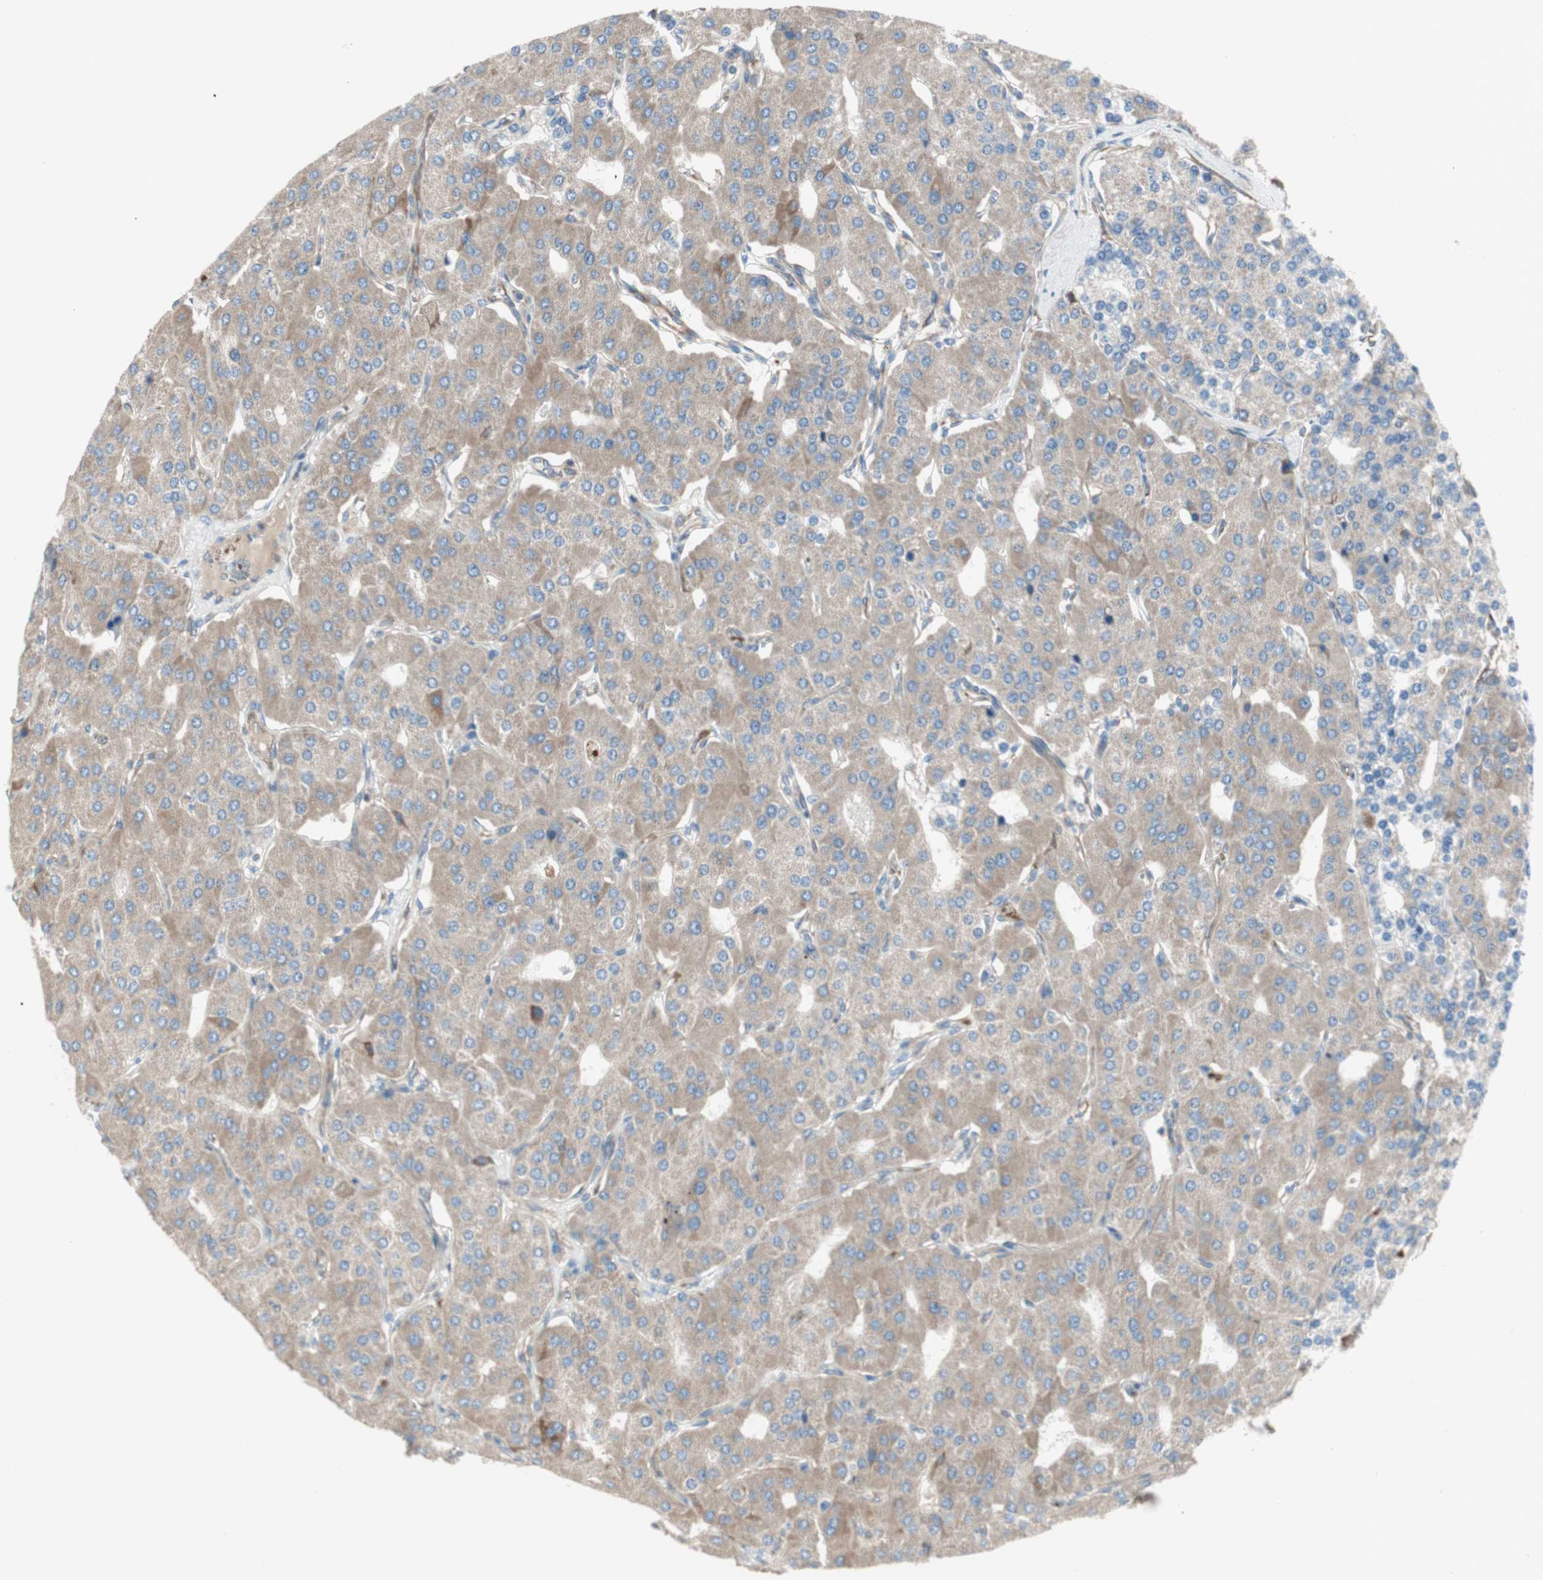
{"staining": {"intensity": "weak", "quantity": "25%-75%", "location": "cytoplasmic/membranous"}, "tissue": "parathyroid gland", "cell_type": "Glandular cells", "image_type": "normal", "snomed": [{"axis": "morphology", "description": "Normal tissue, NOS"}, {"axis": "morphology", "description": "Adenoma, NOS"}, {"axis": "topography", "description": "Parathyroid gland"}], "caption": "A high-resolution image shows IHC staining of benign parathyroid gland, which demonstrates weak cytoplasmic/membranous staining in about 25%-75% of glandular cells. (DAB IHC, brown staining for protein, blue staining for nuclei).", "gene": "SRCIN1", "patient": {"sex": "female", "age": 86}}